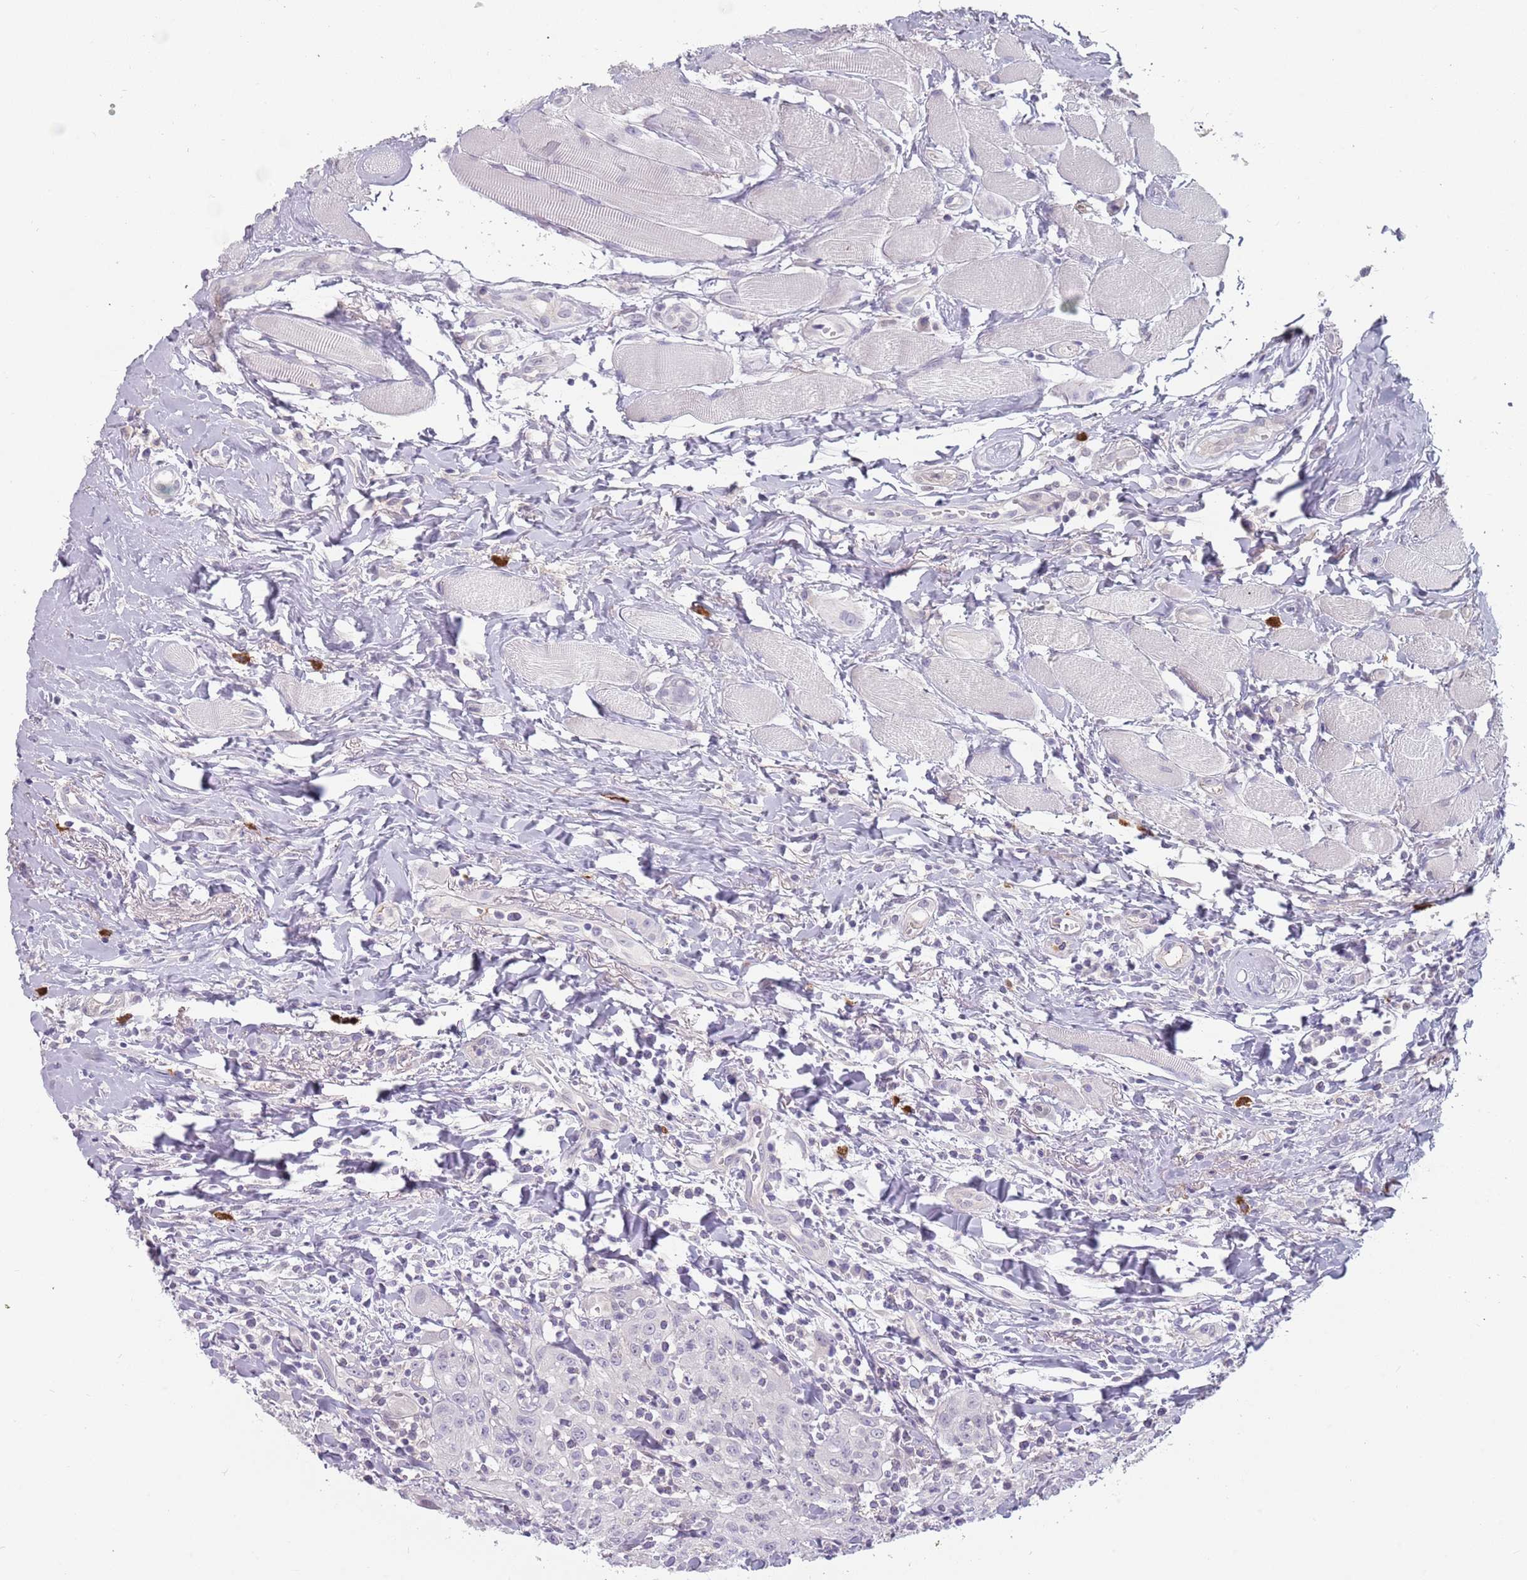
{"staining": {"intensity": "negative", "quantity": "none", "location": "none"}, "tissue": "head and neck cancer", "cell_type": "Tumor cells", "image_type": "cancer", "snomed": [{"axis": "morphology", "description": "Normal tissue, NOS"}, {"axis": "morphology", "description": "Squamous cell carcinoma, NOS"}, {"axis": "topography", "description": "Oral tissue"}, {"axis": "topography", "description": "Head-Neck"}], "caption": "An image of human squamous cell carcinoma (head and neck) is negative for staining in tumor cells.", "gene": "DDX4", "patient": {"sex": "female", "age": 70}}